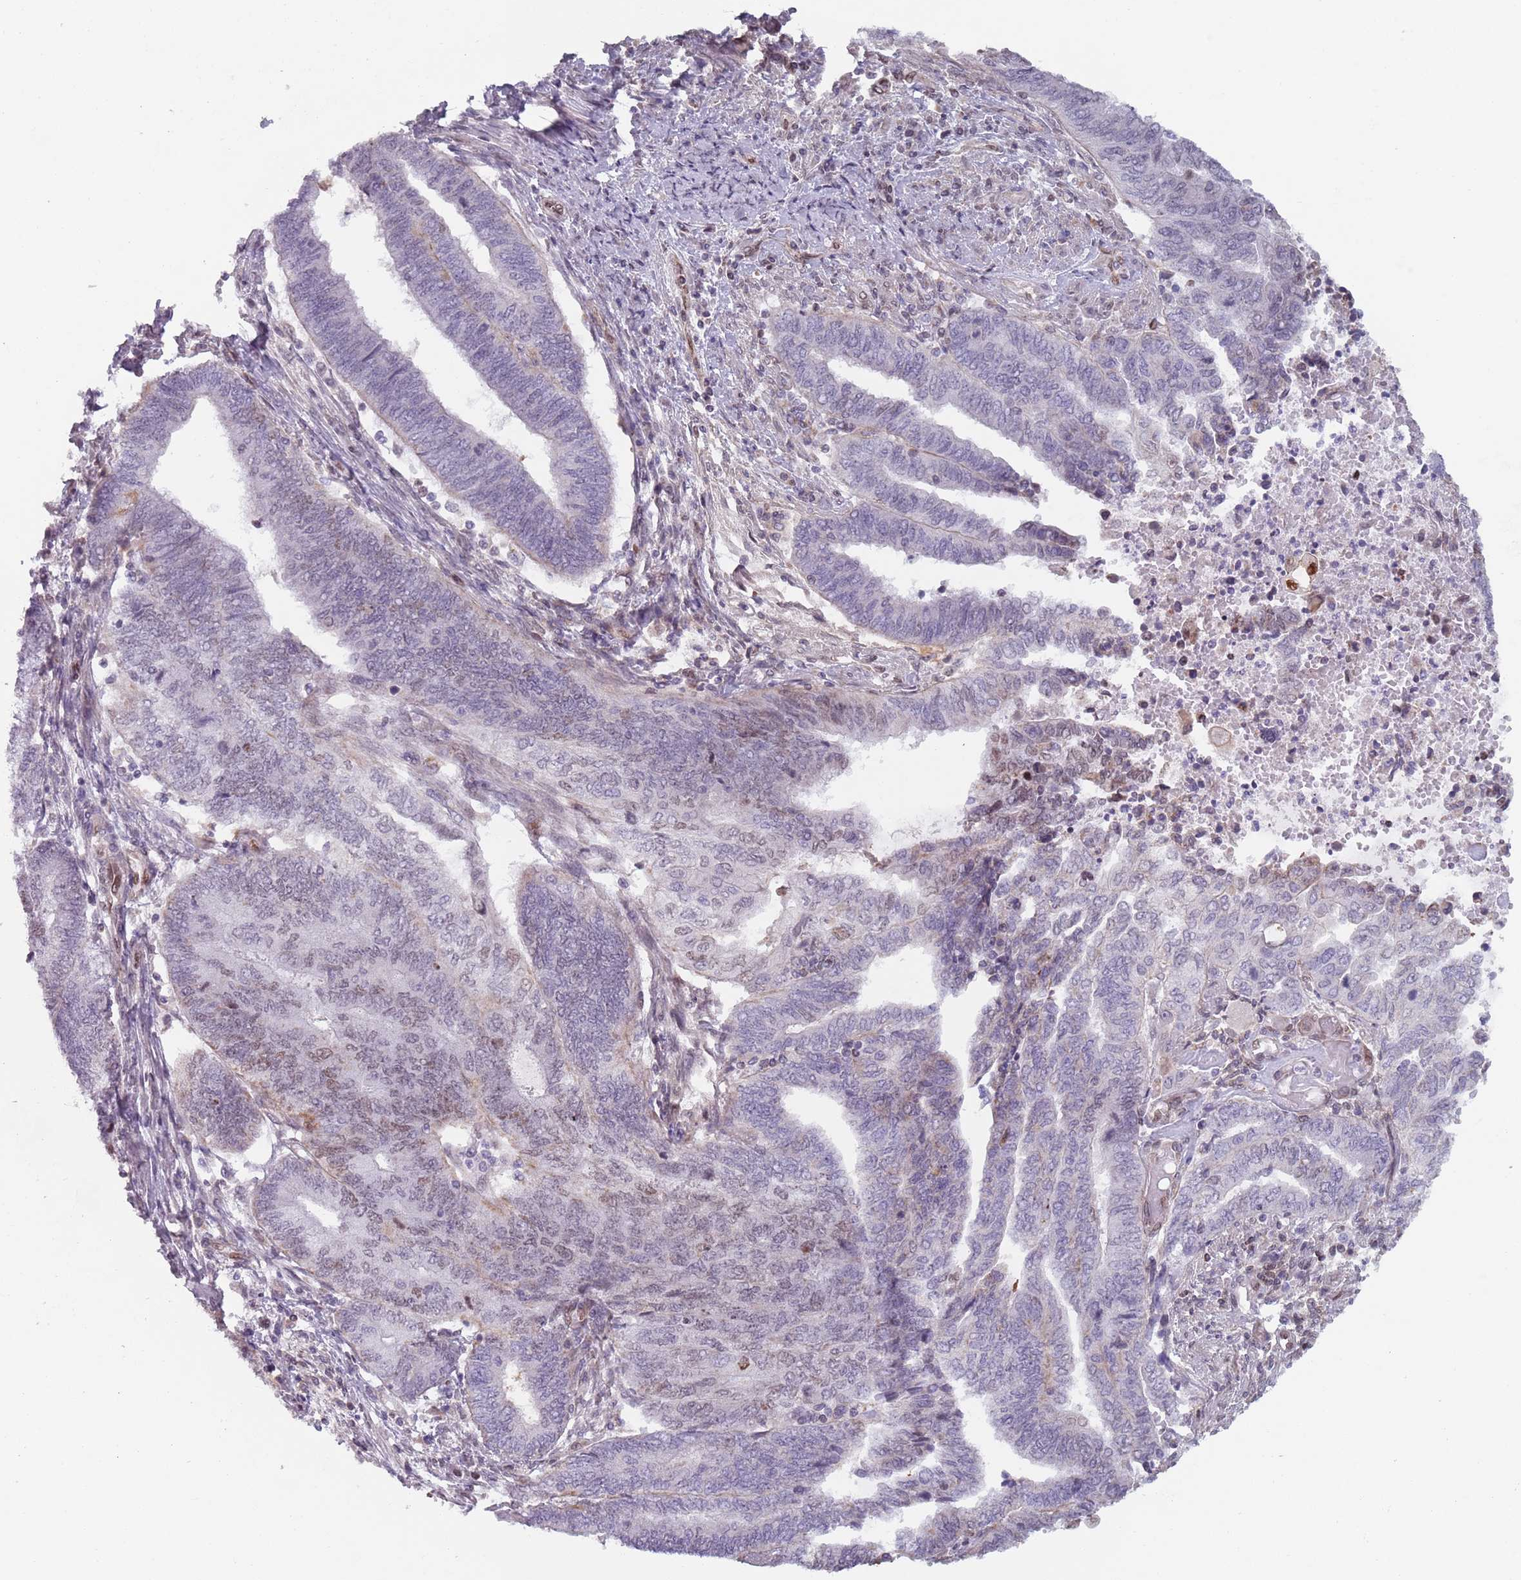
{"staining": {"intensity": "weak", "quantity": "<25%", "location": "nuclear"}, "tissue": "endometrial cancer", "cell_type": "Tumor cells", "image_type": "cancer", "snomed": [{"axis": "morphology", "description": "Adenocarcinoma, NOS"}, {"axis": "topography", "description": "Uterus"}, {"axis": "topography", "description": "Endometrium"}], "caption": "DAB immunohistochemical staining of human endometrial cancer shows no significant positivity in tumor cells.", "gene": "MFSD12", "patient": {"sex": "female", "age": 70}}